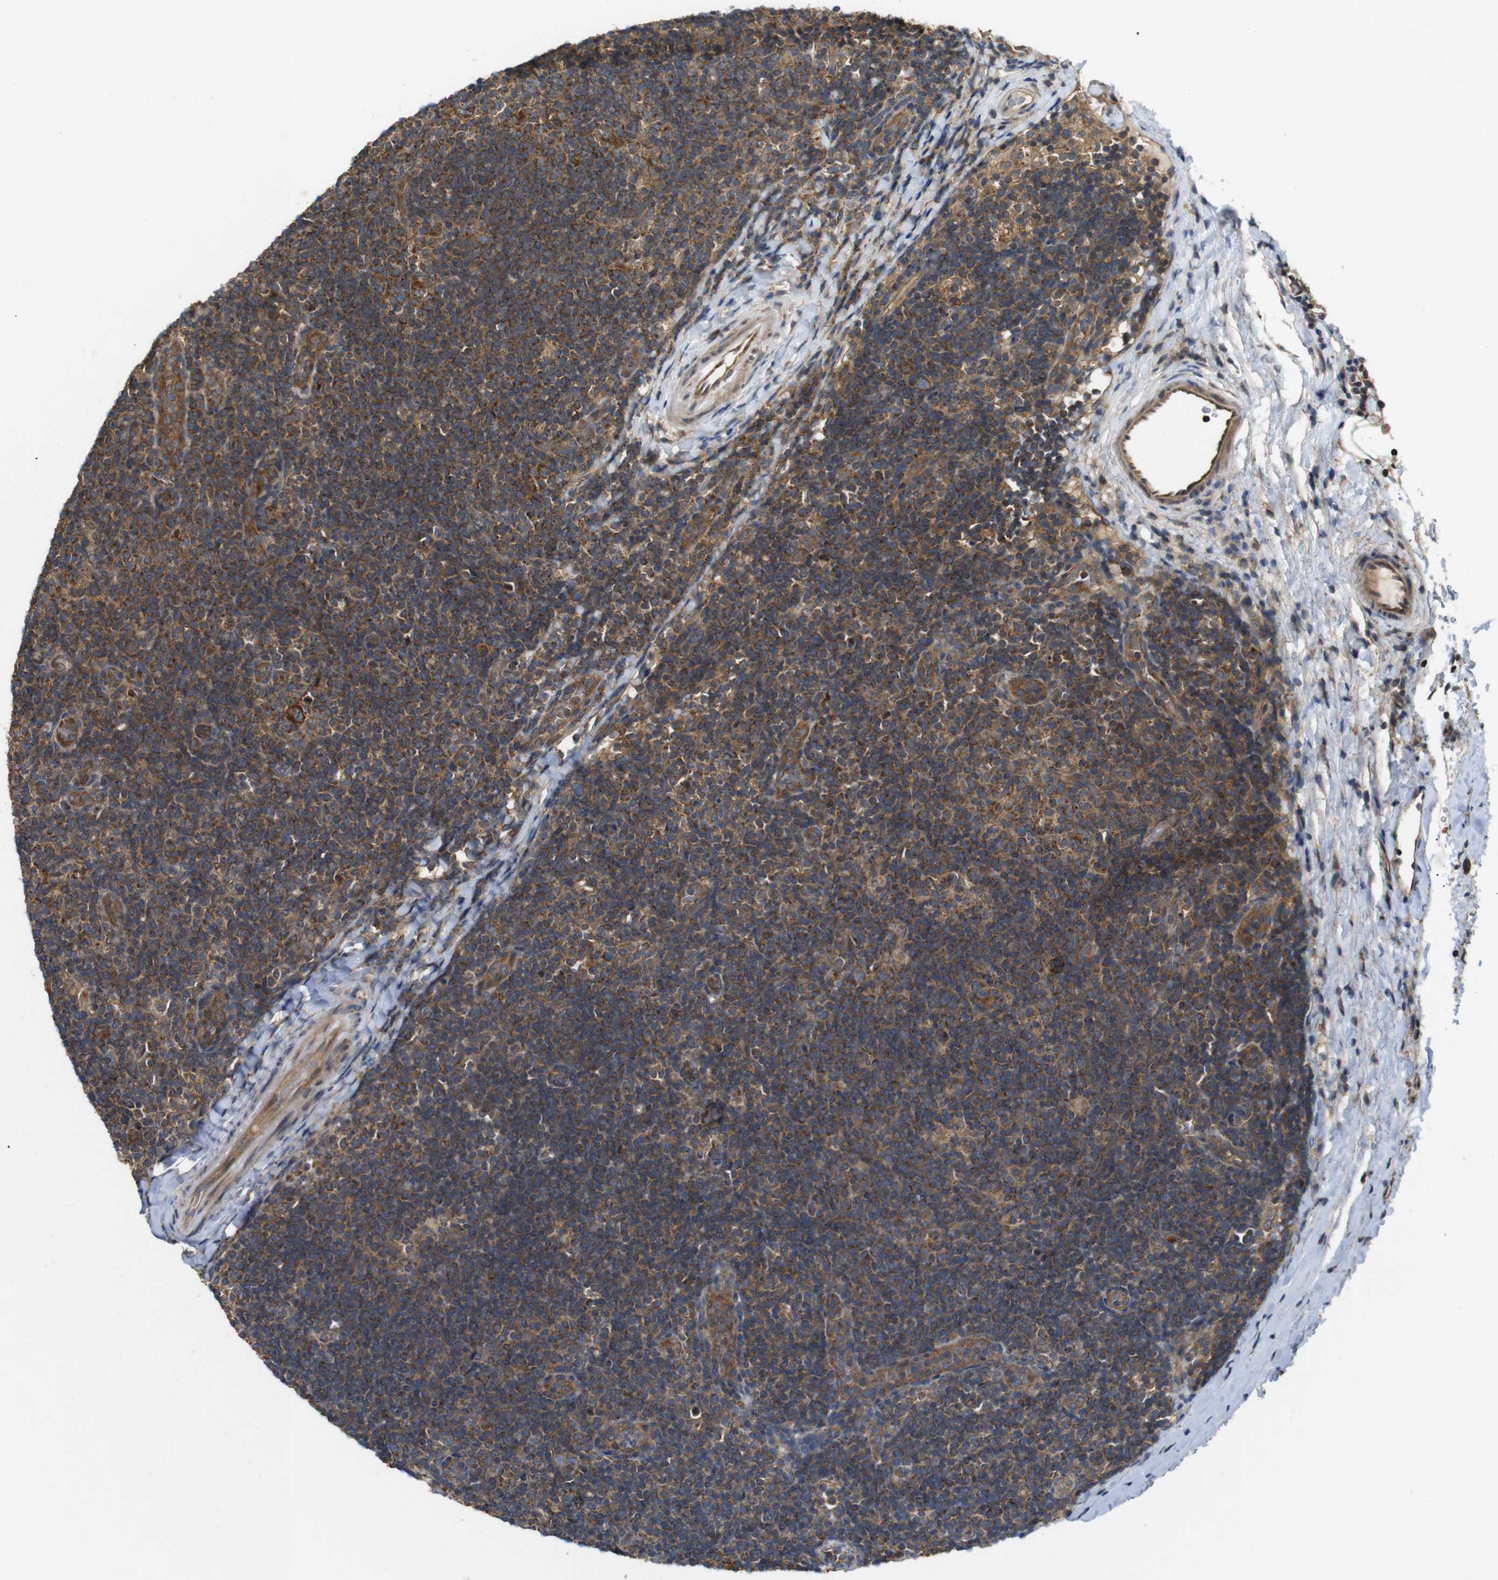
{"staining": {"intensity": "strong", "quantity": ">75%", "location": "cytoplasmic/membranous"}, "tissue": "lymphoma", "cell_type": "Tumor cells", "image_type": "cancer", "snomed": [{"axis": "morphology", "description": "Hodgkin's disease, NOS"}, {"axis": "topography", "description": "Lymph node"}], "caption": "Approximately >75% of tumor cells in lymphoma demonstrate strong cytoplasmic/membranous protein expression as visualized by brown immunohistochemical staining.", "gene": "KSR1", "patient": {"sex": "female", "age": 57}}